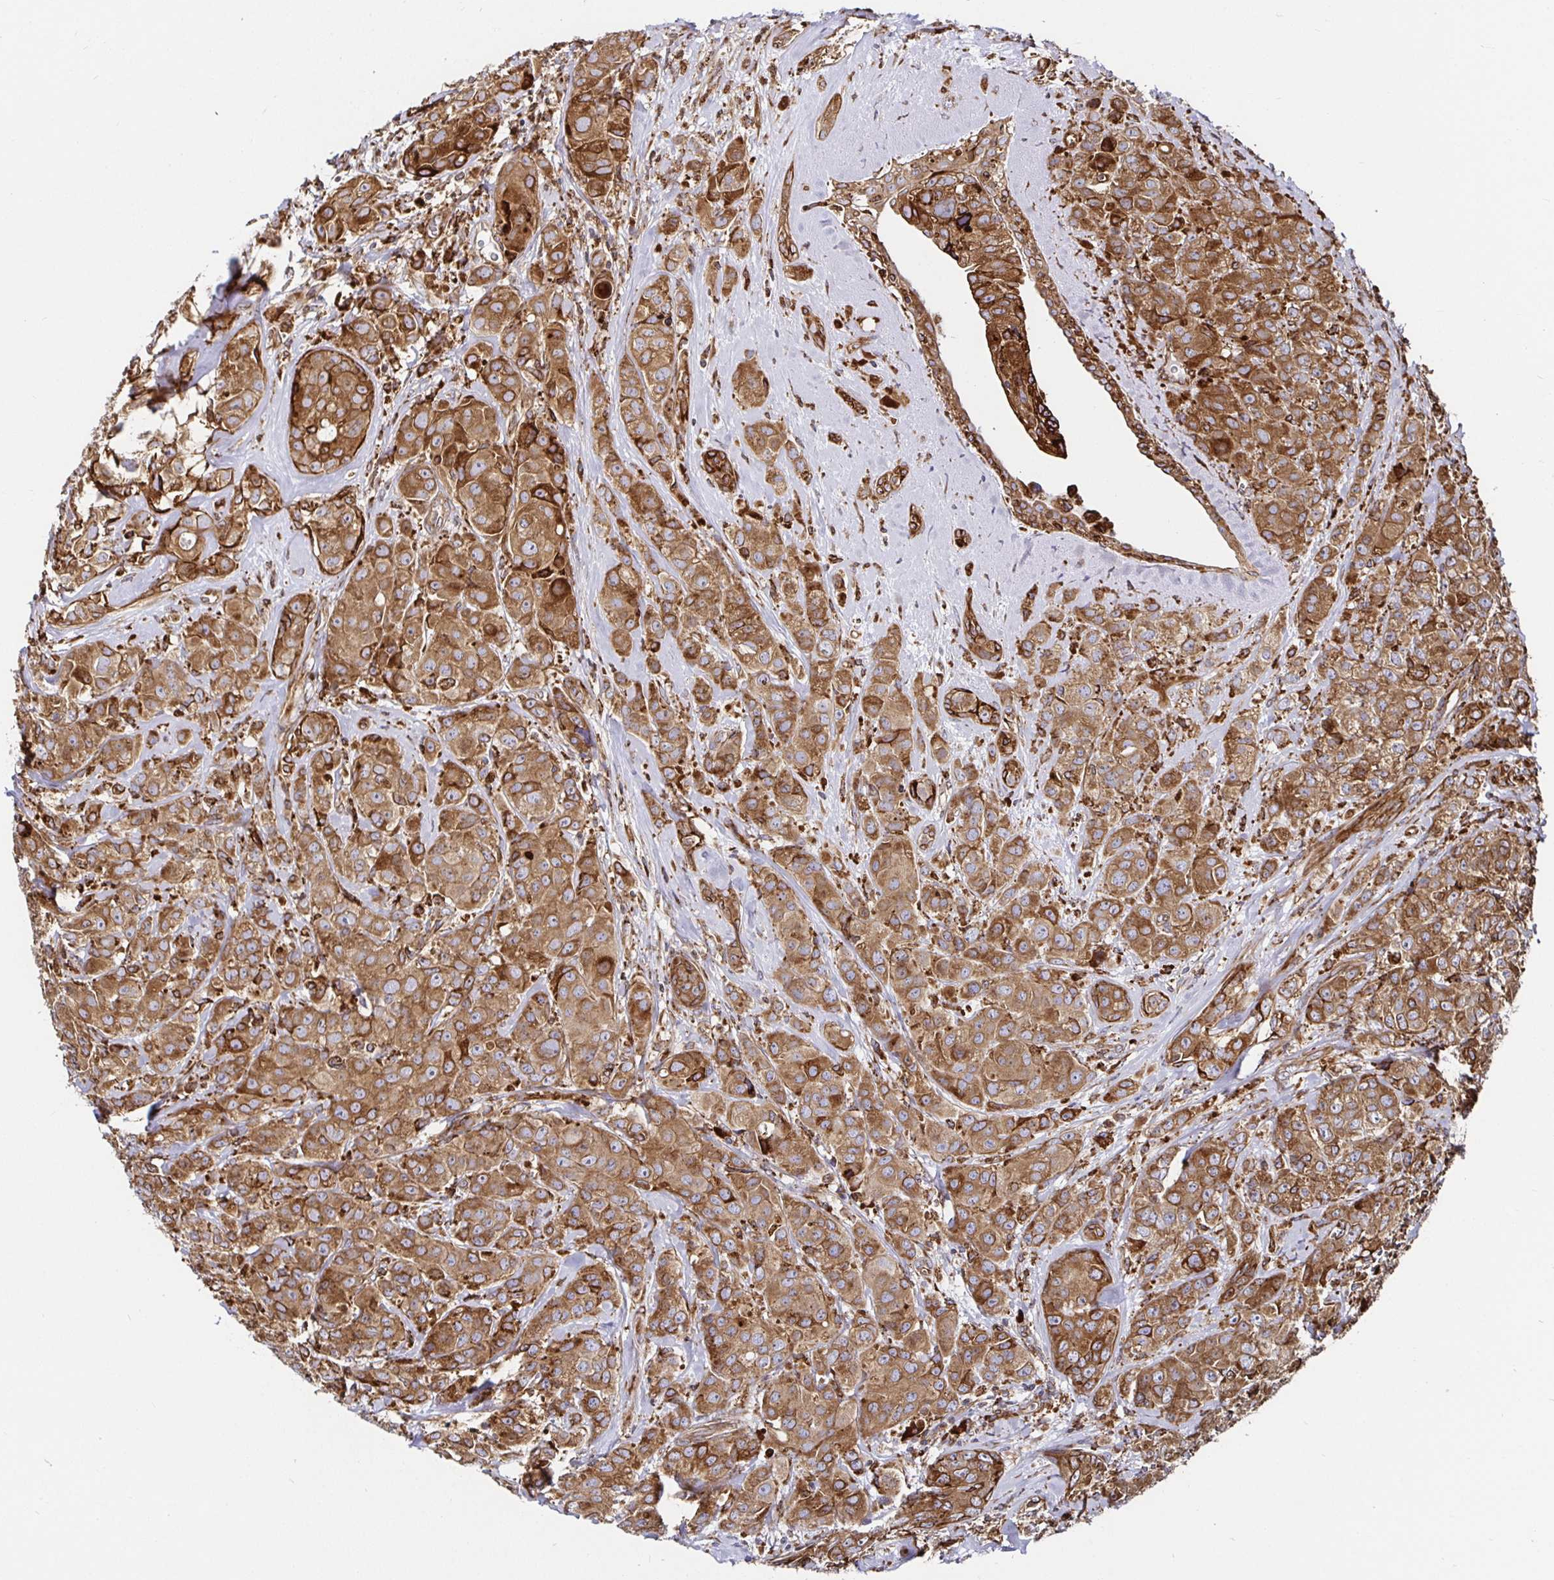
{"staining": {"intensity": "moderate", "quantity": ">75%", "location": "cytoplasmic/membranous"}, "tissue": "breast cancer", "cell_type": "Tumor cells", "image_type": "cancer", "snomed": [{"axis": "morphology", "description": "Normal tissue, NOS"}, {"axis": "morphology", "description": "Duct carcinoma"}, {"axis": "topography", "description": "Breast"}], "caption": "Immunohistochemistry (DAB (3,3'-diaminobenzidine)) staining of human breast invasive ductal carcinoma displays moderate cytoplasmic/membranous protein staining in about >75% of tumor cells.", "gene": "SMYD3", "patient": {"sex": "female", "age": 43}}